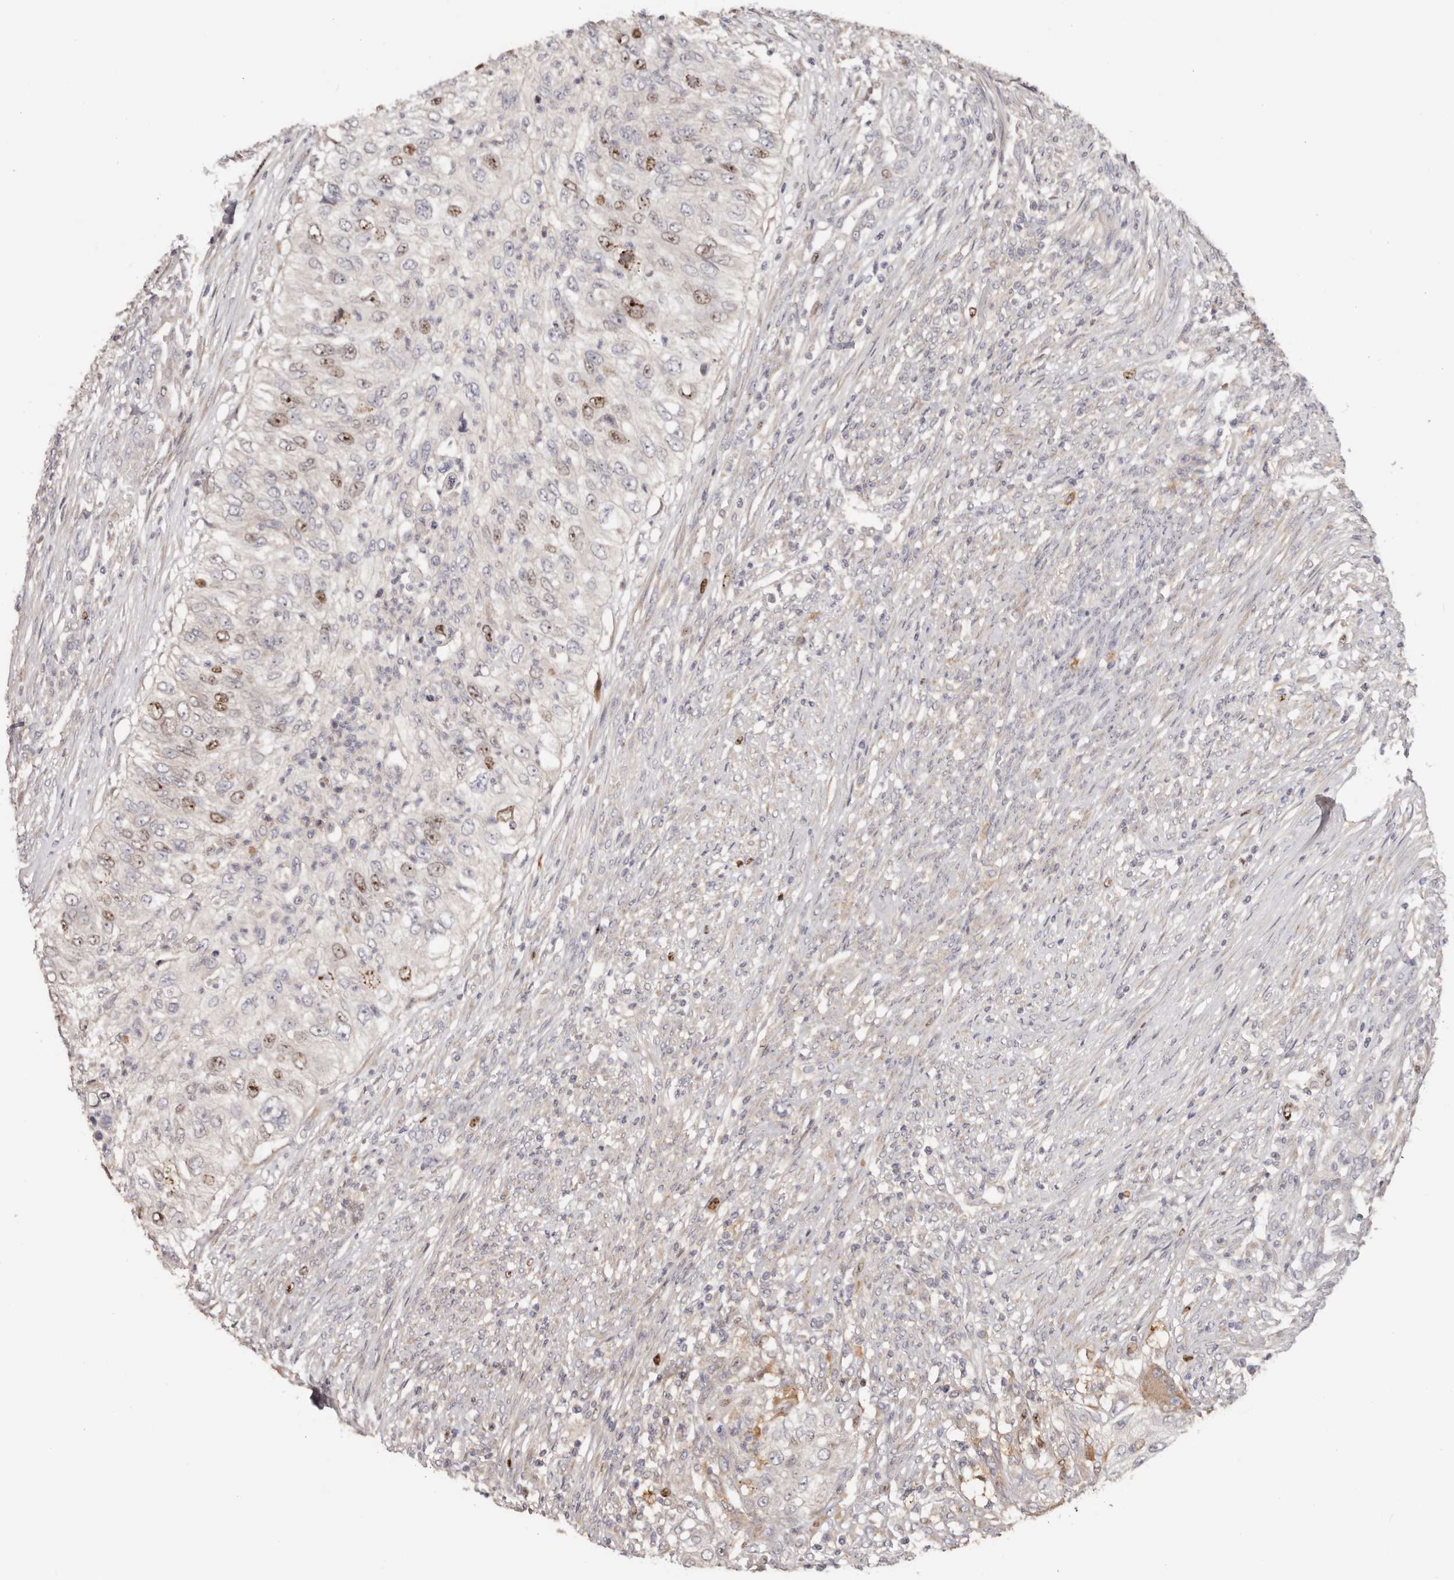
{"staining": {"intensity": "moderate", "quantity": "<25%", "location": "nuclear"}, "tissue": "urothelial cancer", "cell_type": "Tumor cells", "image_type": "cancer", "snomed": [{"axis": "morphology", "description": "Urothelial carcinoma, High grade"}, {"axis": "topography", "description": "Urinary bladder"}], "caption": "Urothelial carcinoma (high-grade) stained with a protein marker demonstrates moderate staining in tumor cells.", "gene": "CCDC190", "patient": {"sex": "female", "age": 60}}